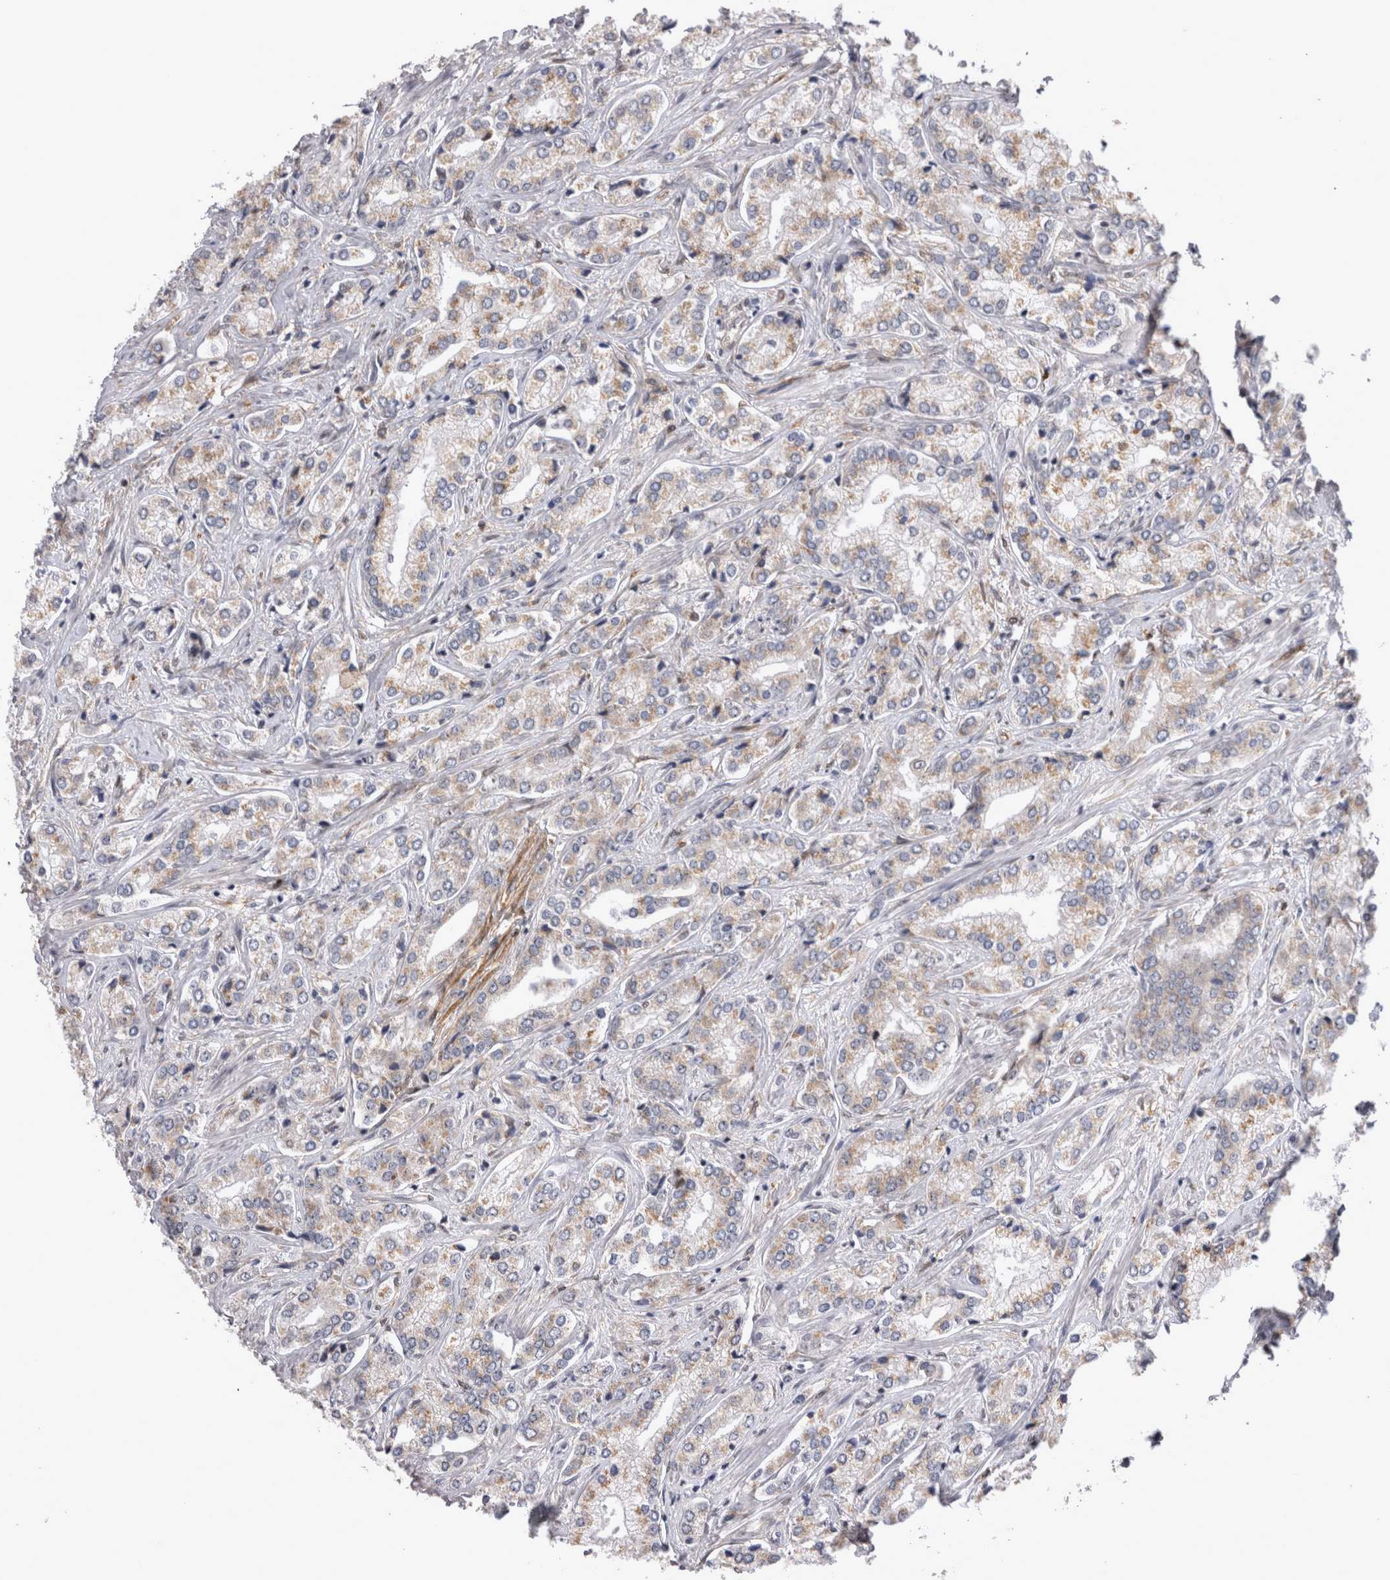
{"staining": {"intensity": "moderate", "quantity": ">75%", "location": "cytoplasmic/membranous"}, "tissue": "prostate cancer", "cell_type": "Tumor cells", "image_type": "cancer", "snomed": [{"axis": "morphology", "description": "Adenocarcinoma, High grade"}, {"axis": "topography", "description": "Prostate"}], "caption": "Protein expression analysis of human adenocarcinoma (high-grade) (prostate) reveals moderate cytoplasmic/membranous expression in approximately >75% of tumor cells.", "gene": "CHIC2", "patient": {"sex": "male", "age": 66}}